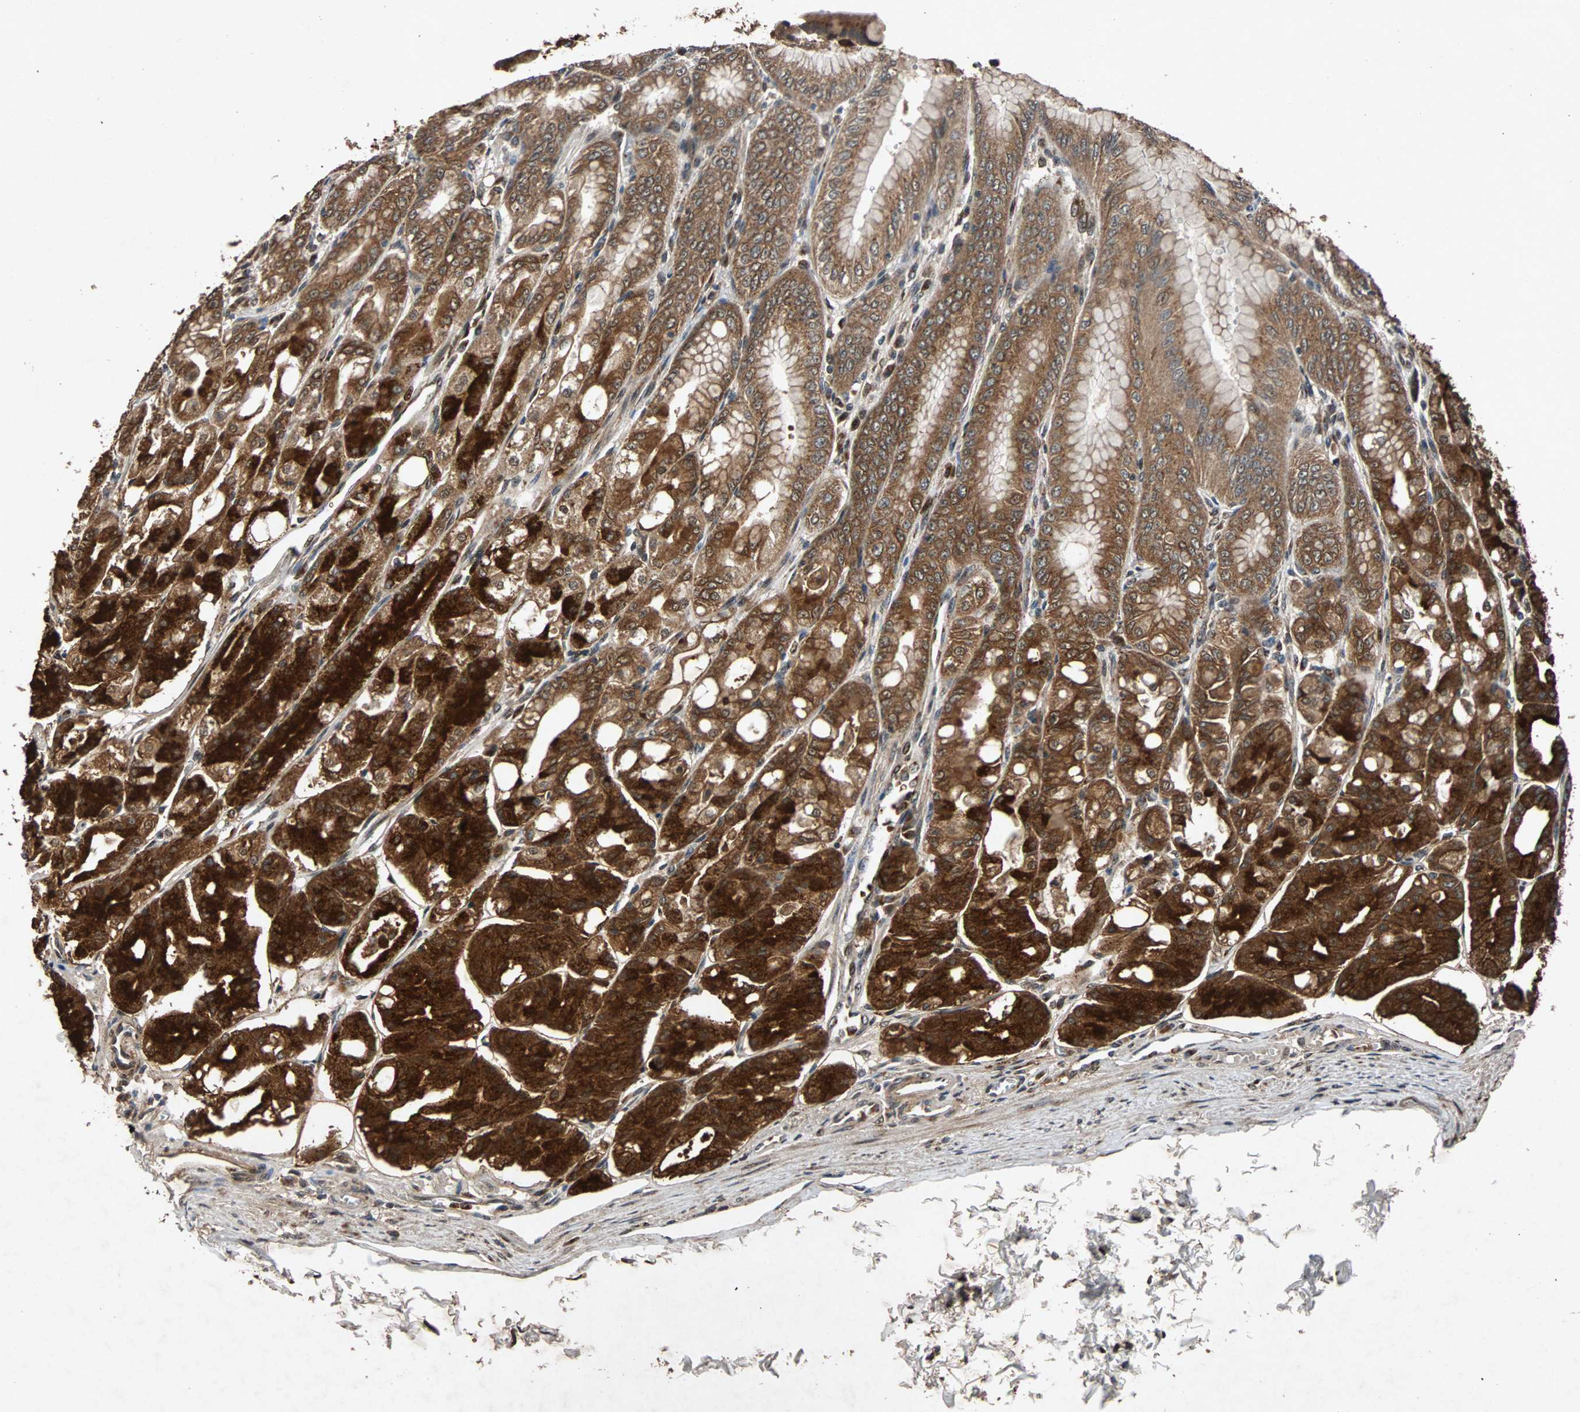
{"staining": {"intensity": "strong", "quantity": ">75%", "location": "cytoplasmic/membranous,nuclear"}, "tissue": "stomach", "cell_type": "Glandular cells", "image_type": "normal", "snomed": [{"axis": "morphology", "description": "Normal tissue, NOS"}, {"axis": "topography", "description": "Stomach, lower"}], "caption": "Stomach stained with DAB immunohistochemistry (IHC) displays high levels of strong cytoplasmic/membranous,nuclear expression in approximately >75% of glandular cells. (IHC, brightfield microscopy, high magnification).", "gene": "USP31", "patient": {"sex": "male", "age": 71}}